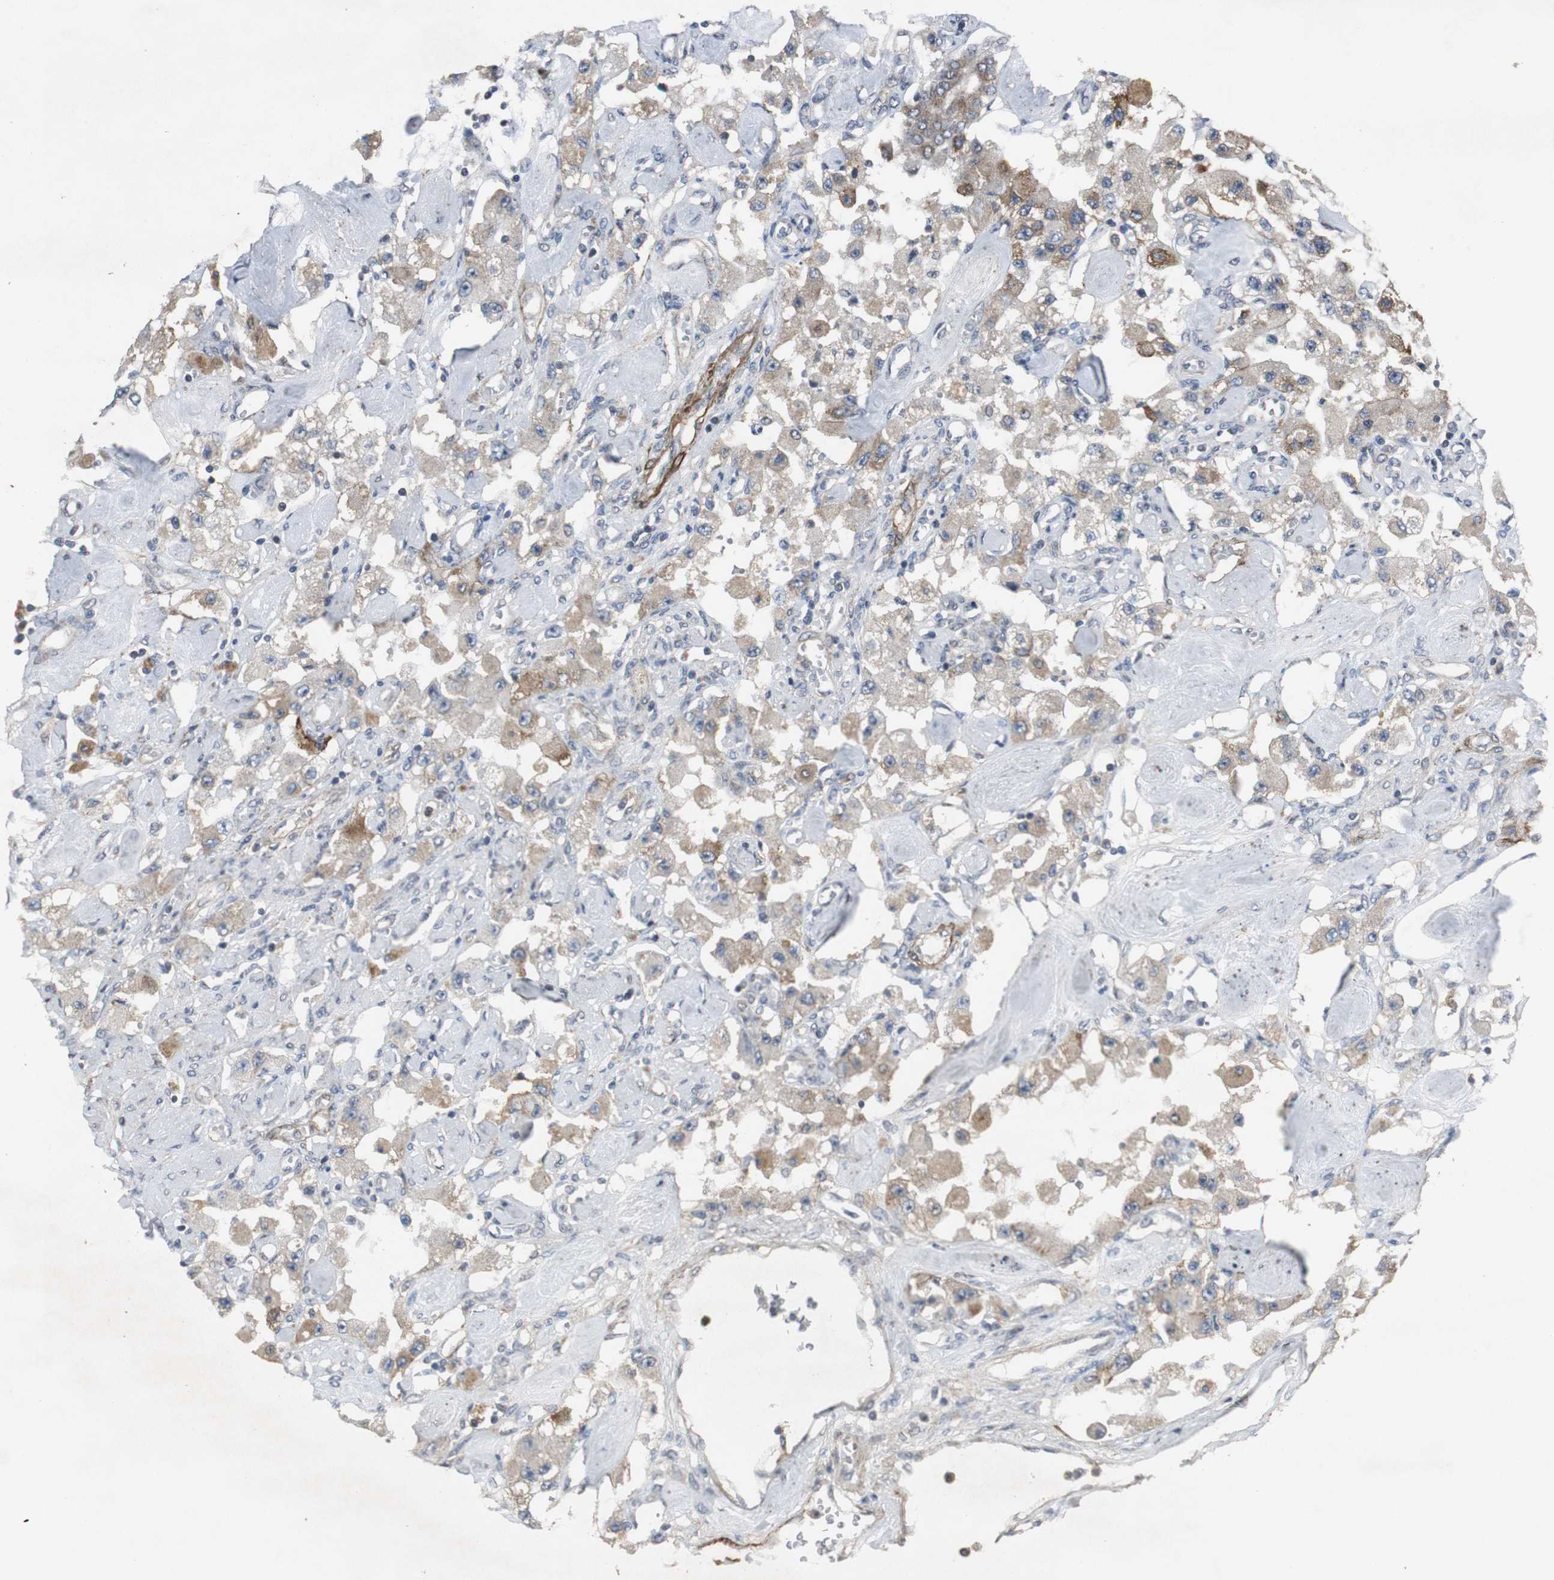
{"staining": {"intensity": "weak", "quantity": ">75%", "location": "cytoplasmic/membranous"}, "tissue": "carcinoid", "cell_type": "Tumor cells", "image_type": "cancer", "snomed": [{"axis": "morphology", "description": "Carcinoid, malignant, NOS"}, {"axis": "topography", "description": "Pancreas"}], "caption": "About >75% of tumor cells in carcinoid display weak cytoplasmic/membranous protein positivity as visualized by brown immunohistochemical staining.", "gene": "JTB", "patient": {"sex": "male", "age": 41}}